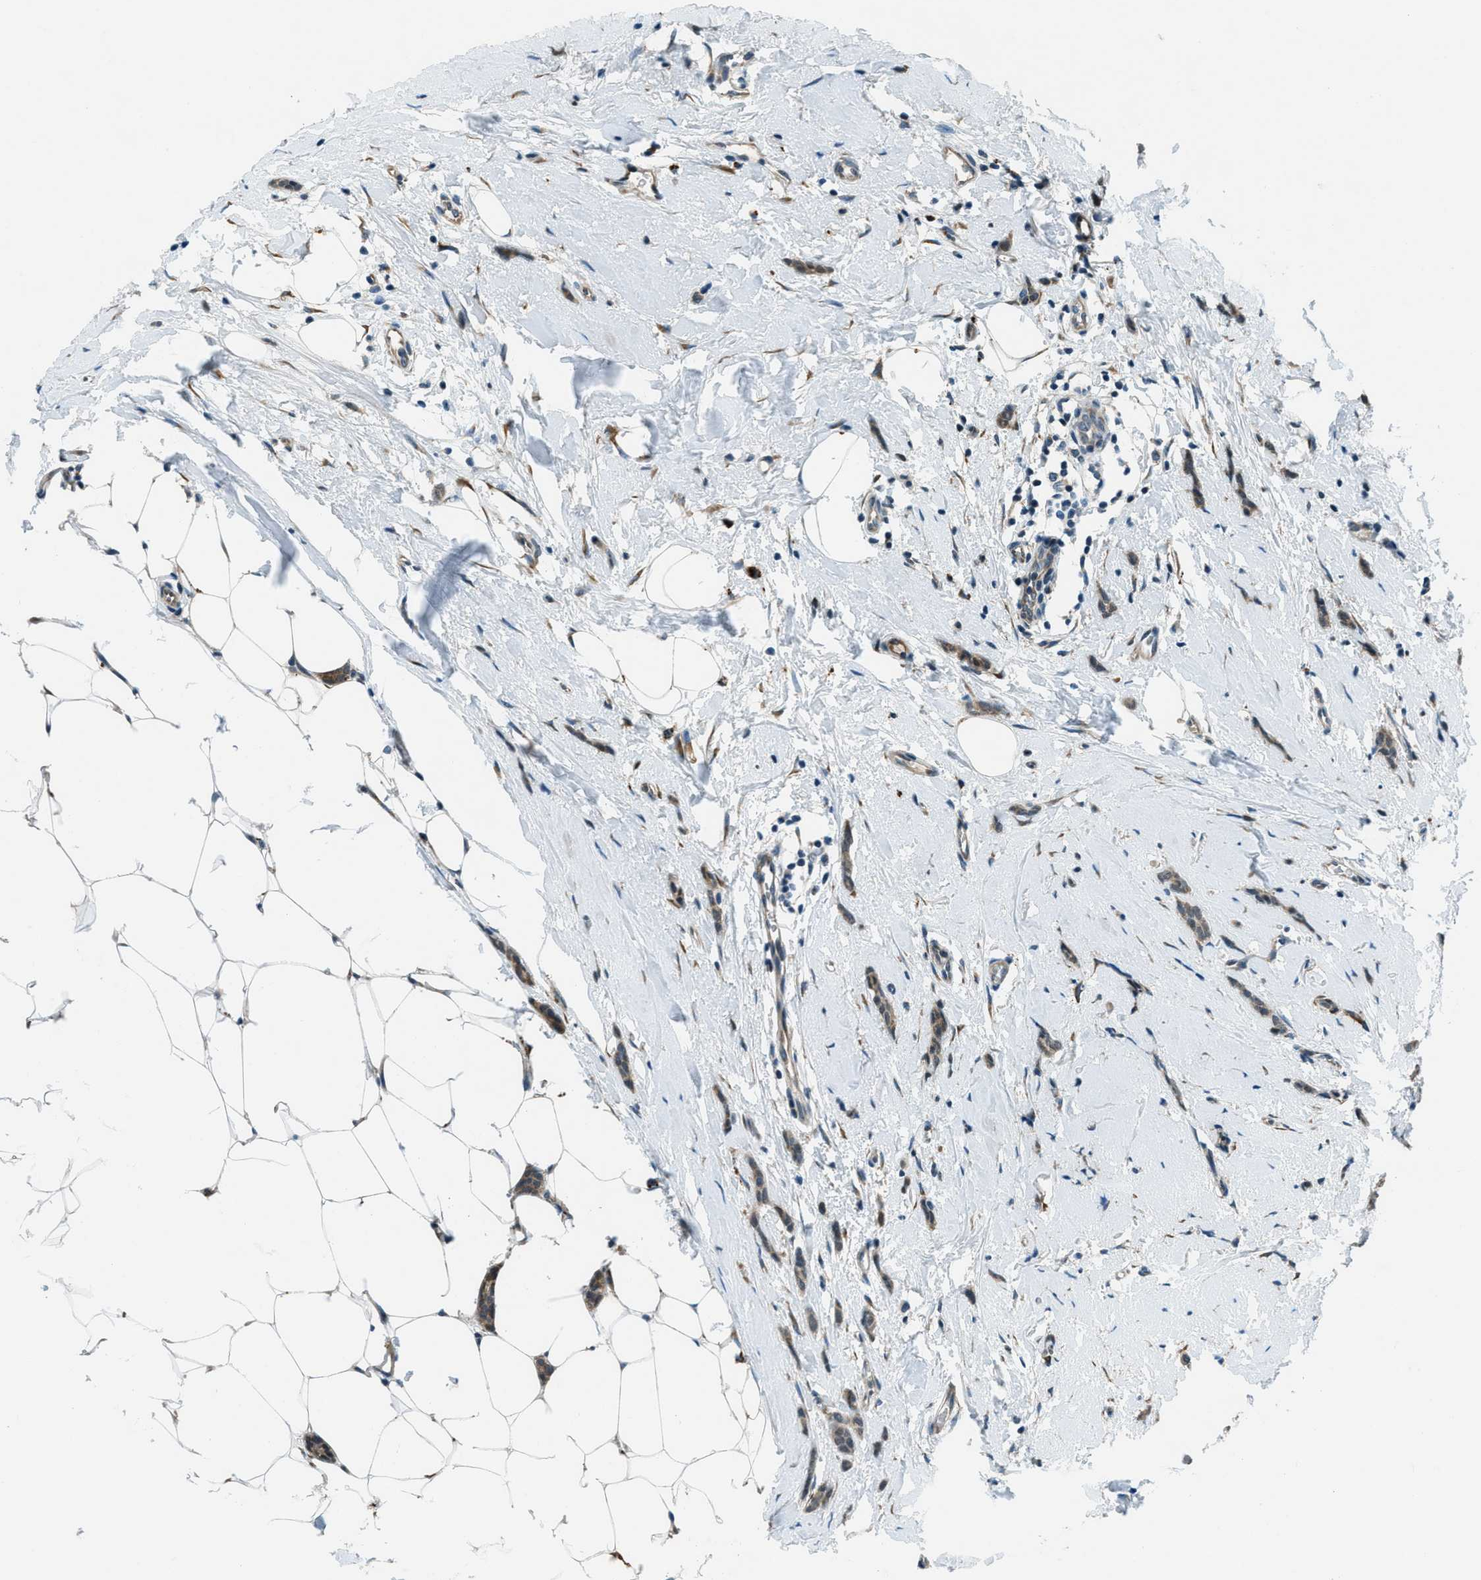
{"staining": {"intensity": "weak", "quantity": ">75%", "location": "cytoplasmic/membranous"}, "tissue": "breast cancer", "cell_type": "Tumor cells", "image_type": "cancer", "snomed": [{"axis": "morphology", "description": "Lobular carcinoma"}, {"axis": "topography", "description": "Skin"}, {"axis": "topography", "description": "Breast"}], "caption": "Lobular carcinoma (breast) stained with a protein marker exhibits weak staining in tumor cells.", "gene": "GINM1", "patient": {"sex": "female", "age": 46}}